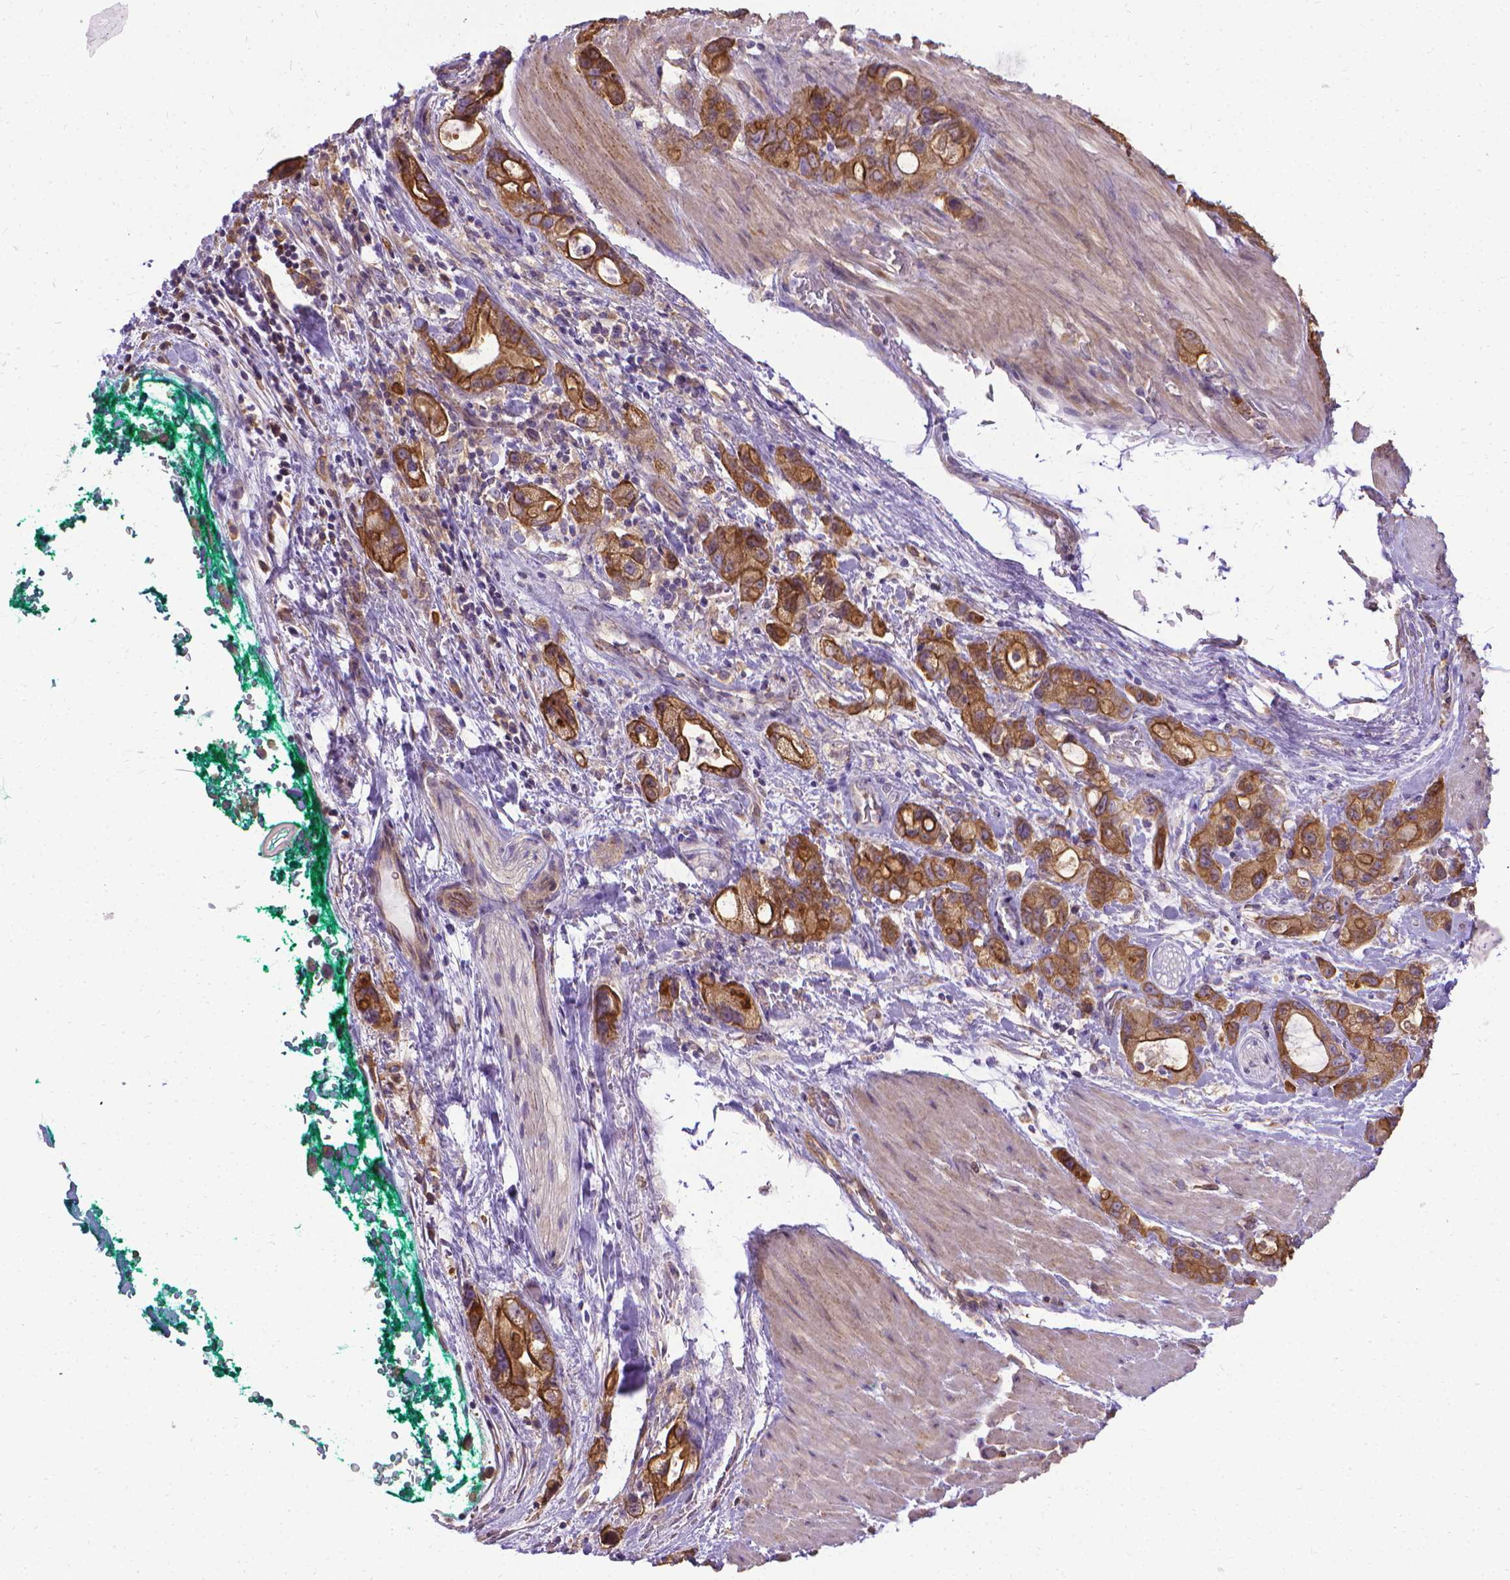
{"staining": {"intensity": "strong", "quantity": ">75%", "location": "cytoplasmic/membranous"}, "tissue": "stomach cancer", "cell_type": "Tumor cells", "image_type": "cancer", "snomed": [{"axis": "morphology", "description": "Adenocarcinoma, NOS"}, {"axis": "topography", "description": "Stomach"}], "caption": "Human stomach cancer stained with a protein marker shows strong staining in tumor cells.", "gene": "CFAP299", "patient": {"sex": "male", "age": 63}}